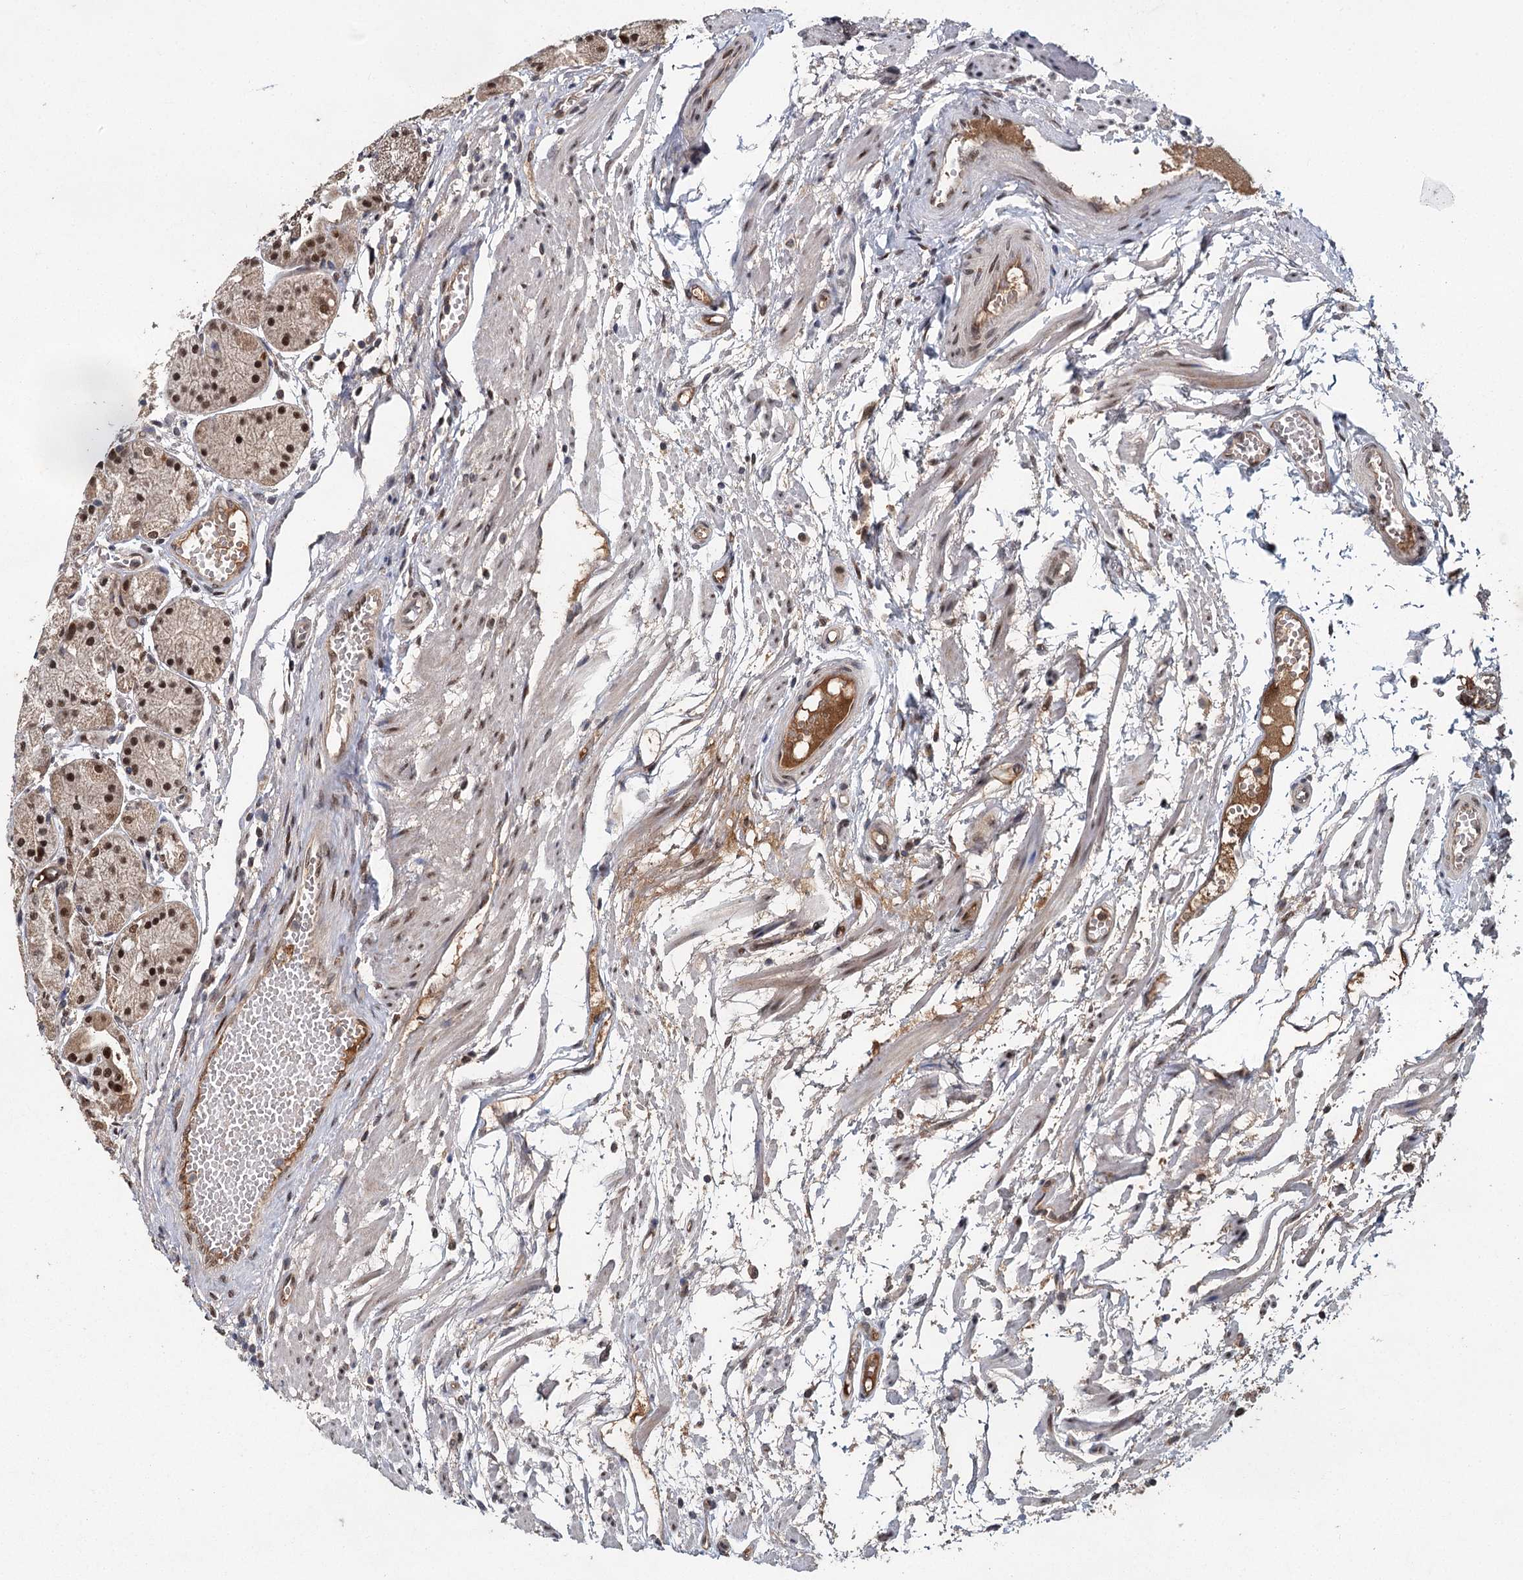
{"staining": {"intensity": "moderate", "quantity": ">75%", "location": "cytoplasmic/membranous,nuclear"}, "tissue": "stomach", "cell_type": "Glandular cells", "image_type": "normal", "snomed": [{"axis": "morphology", "description": "Normal tissue, NOS"}, {"axis": "topography", "description": "Stomach, upper"}], "caption": "Normal stomach reveals moderate cytoplasmic/membranous,nuclear positivity in approximately >75% of glandular cells, visualized by immunohistochemistry. The protein of interest is shown in brown color, while the nuclei are stained blue.", "gene": "MYG1", "patient": {"sex": "male", "age": 72}}